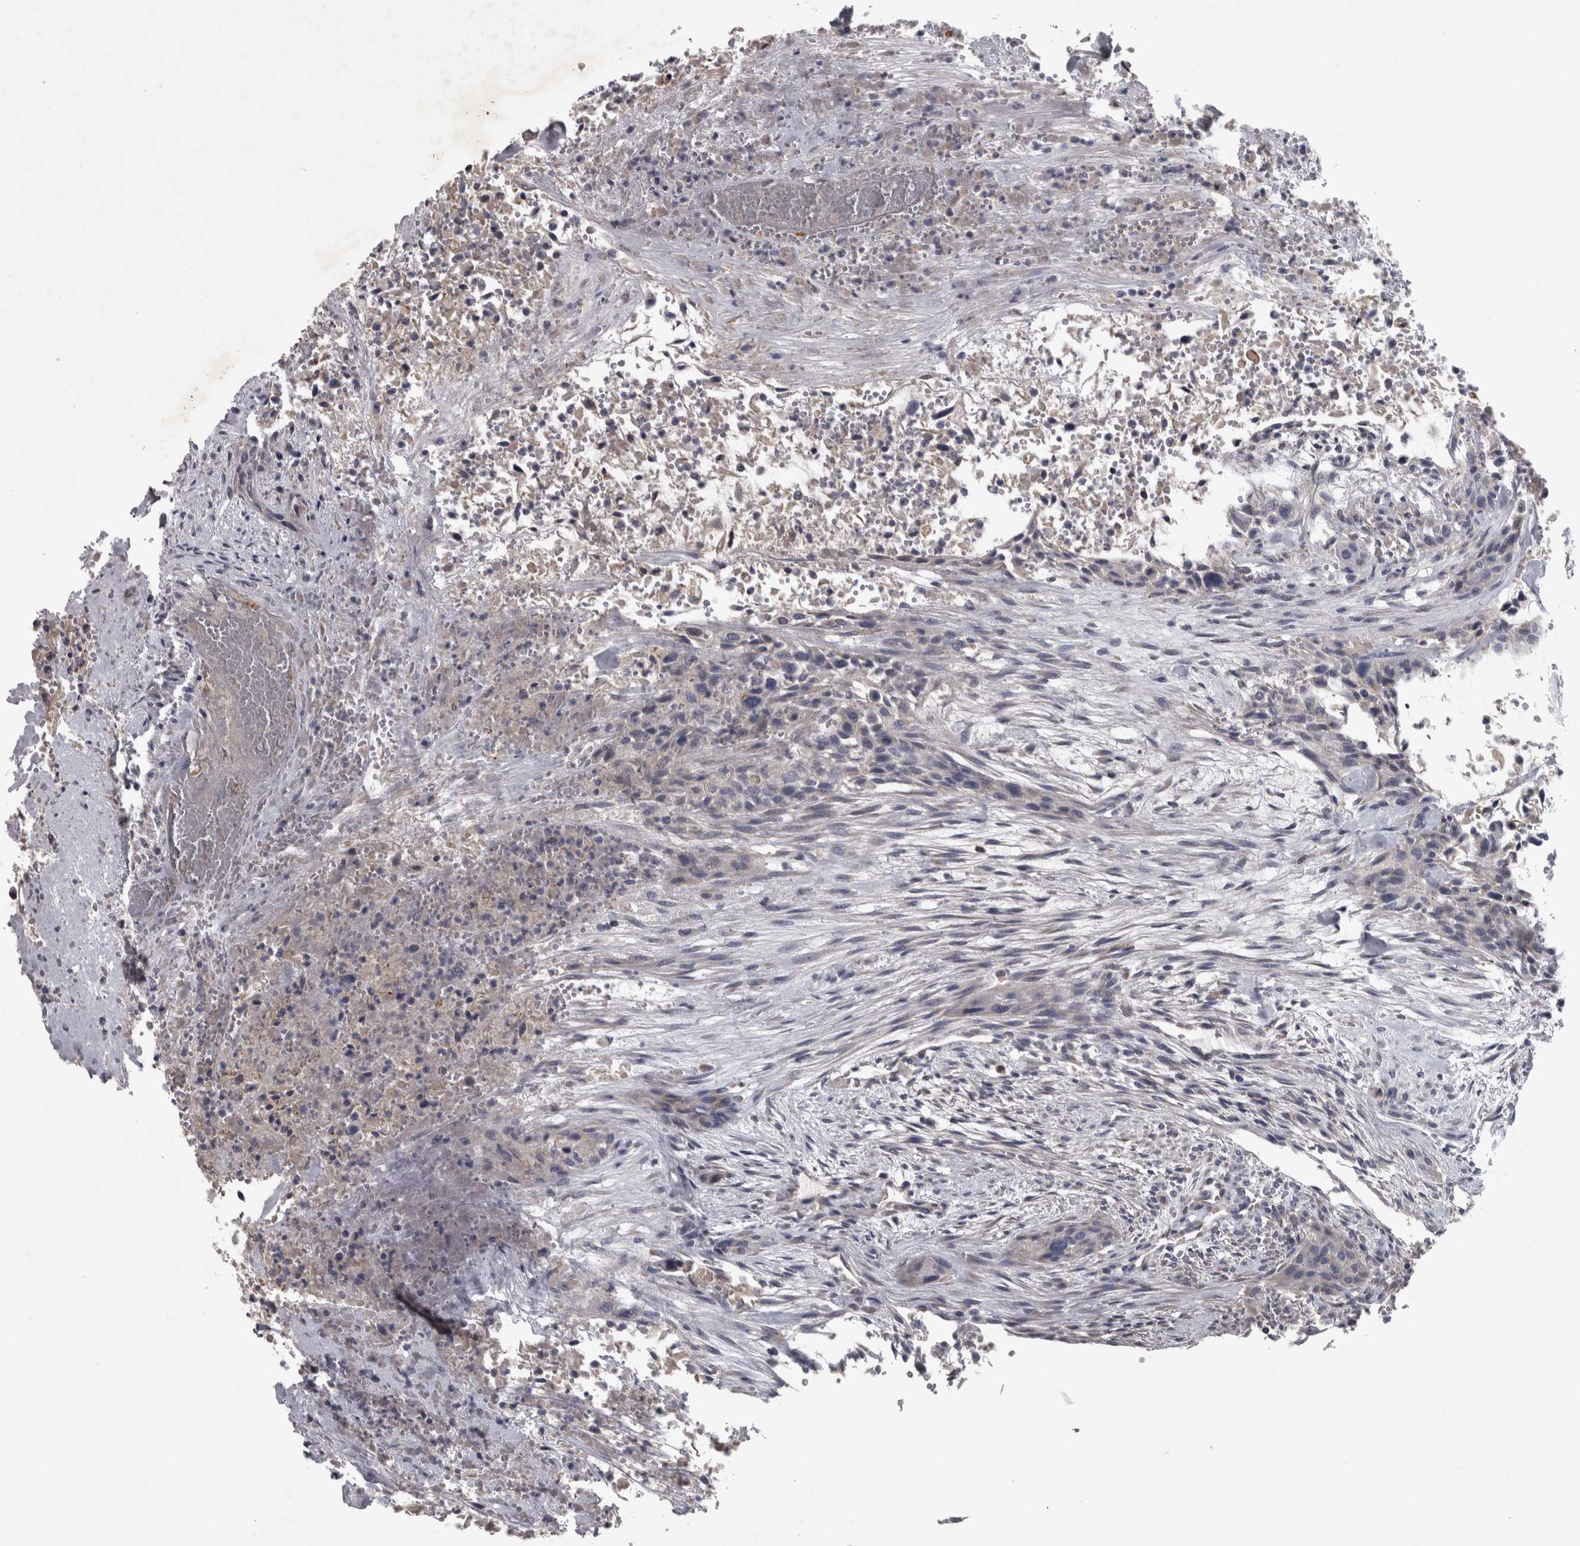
{"staining": {"intensity": "negative", "quantity": "none", "location": "none"}, "tissue": "urothelial cancer", "cell_type": "Tumor cells", "image_type": "cancer", "snomed": [{"axis": "morphology", "description": "Urothelial carcinoma, High grade"}, {"axis": "topography", "description": "Urinary bladder"}], "caption": "Tumor cells are negative for brown protein staining in high-grade urothelial carcinoma.", "gene": "DBT", "patient": {"sex": "male", "age": 35}}